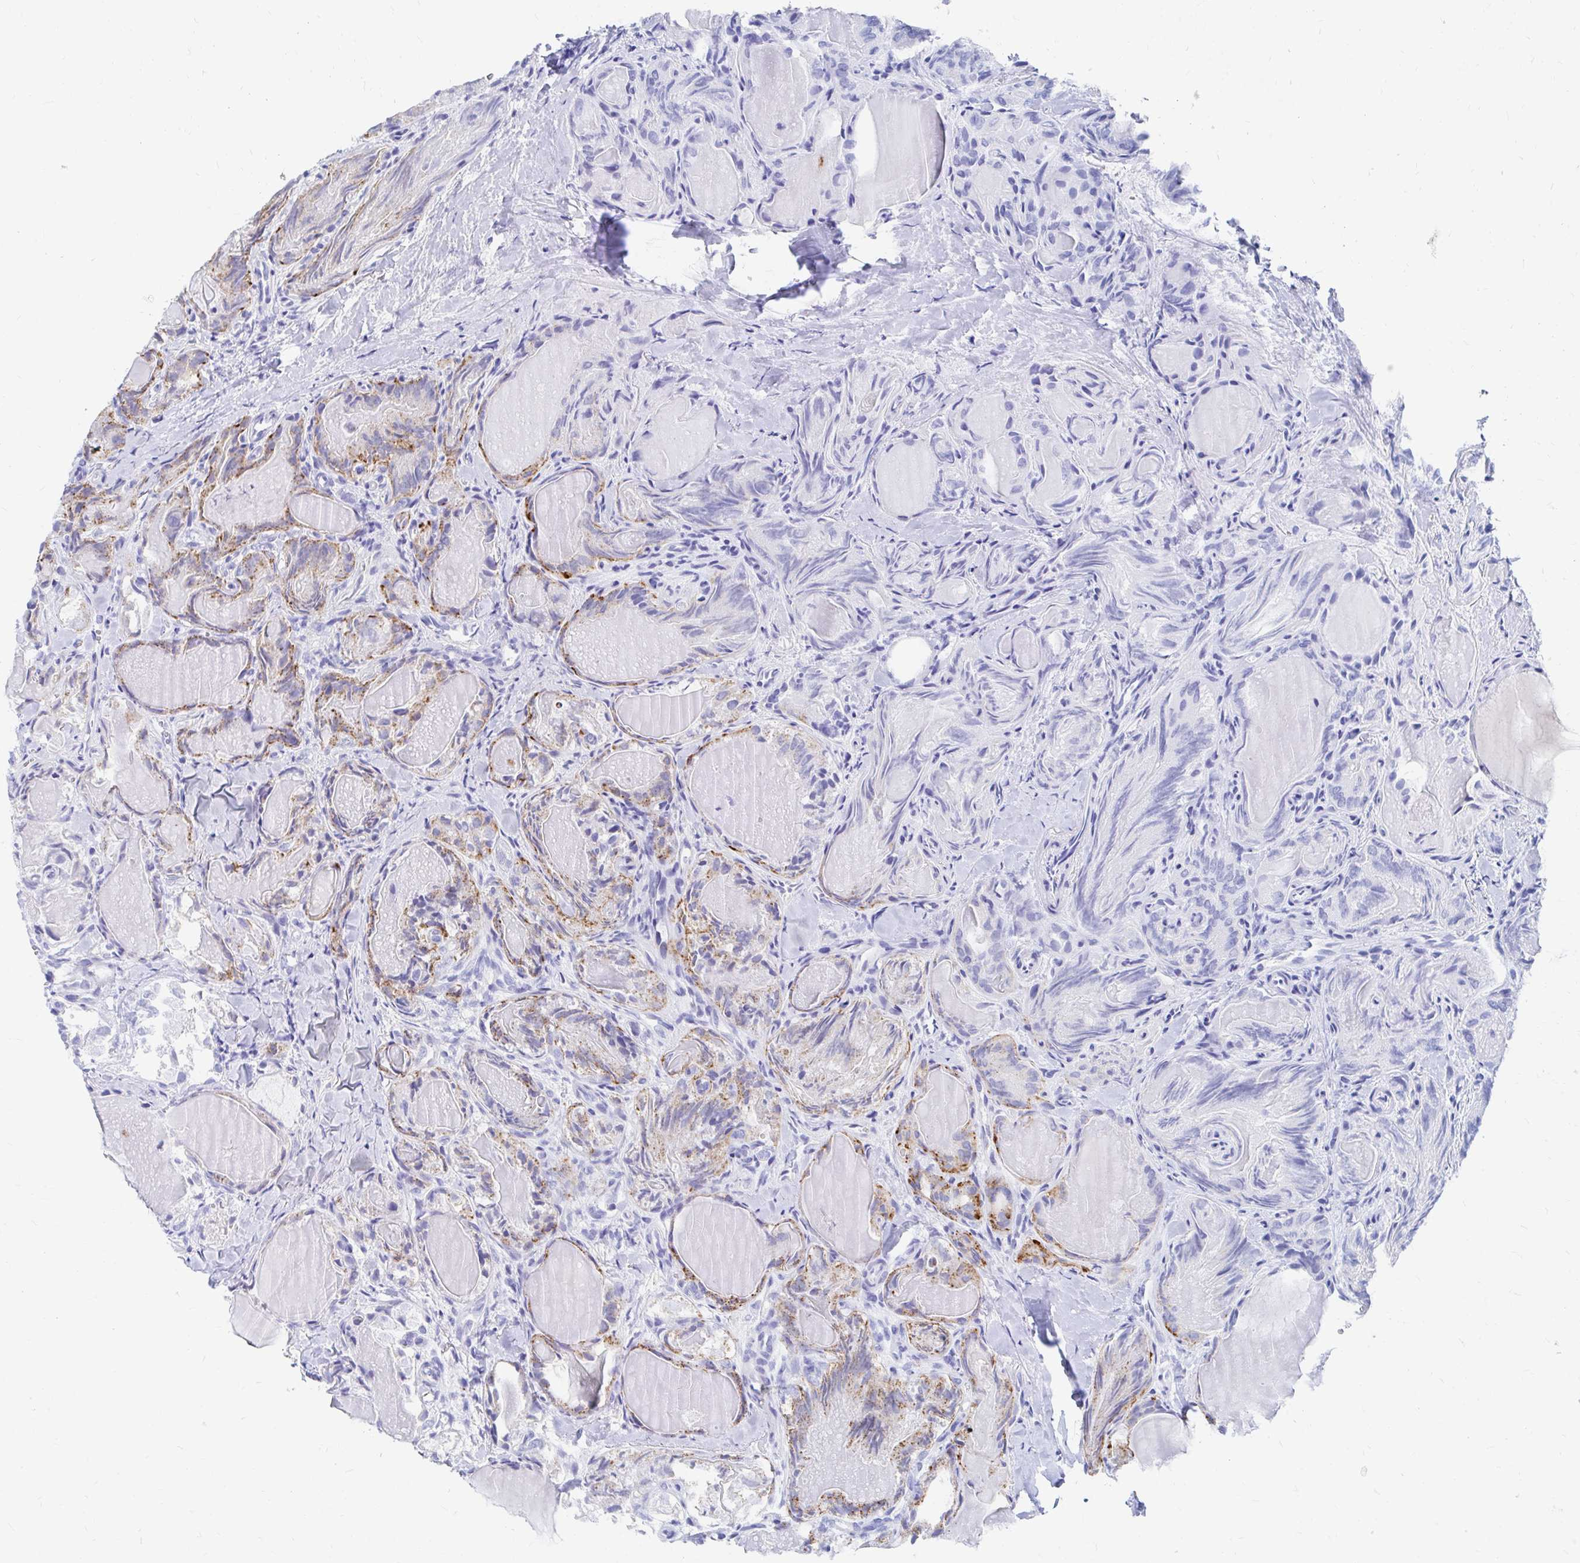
{"staining": {"intensity": "negative", "quantity": "none", "location": "none"}, "tissue": "thyroid cancer", "cell_type": "Tumor cells", "image_type": "cancer", "snomed": [{"axis": "morphology", "description": "Papillary adenocarcinoma, NOS"}, {"axis": "topography", "description": "Thyroid gland"}], "caption": "Protein analysis of thyroid cancer shows no significant staining in tumor cells.", "gene": "LAMC3", "patient": {"sex": "female", "age": 75}}